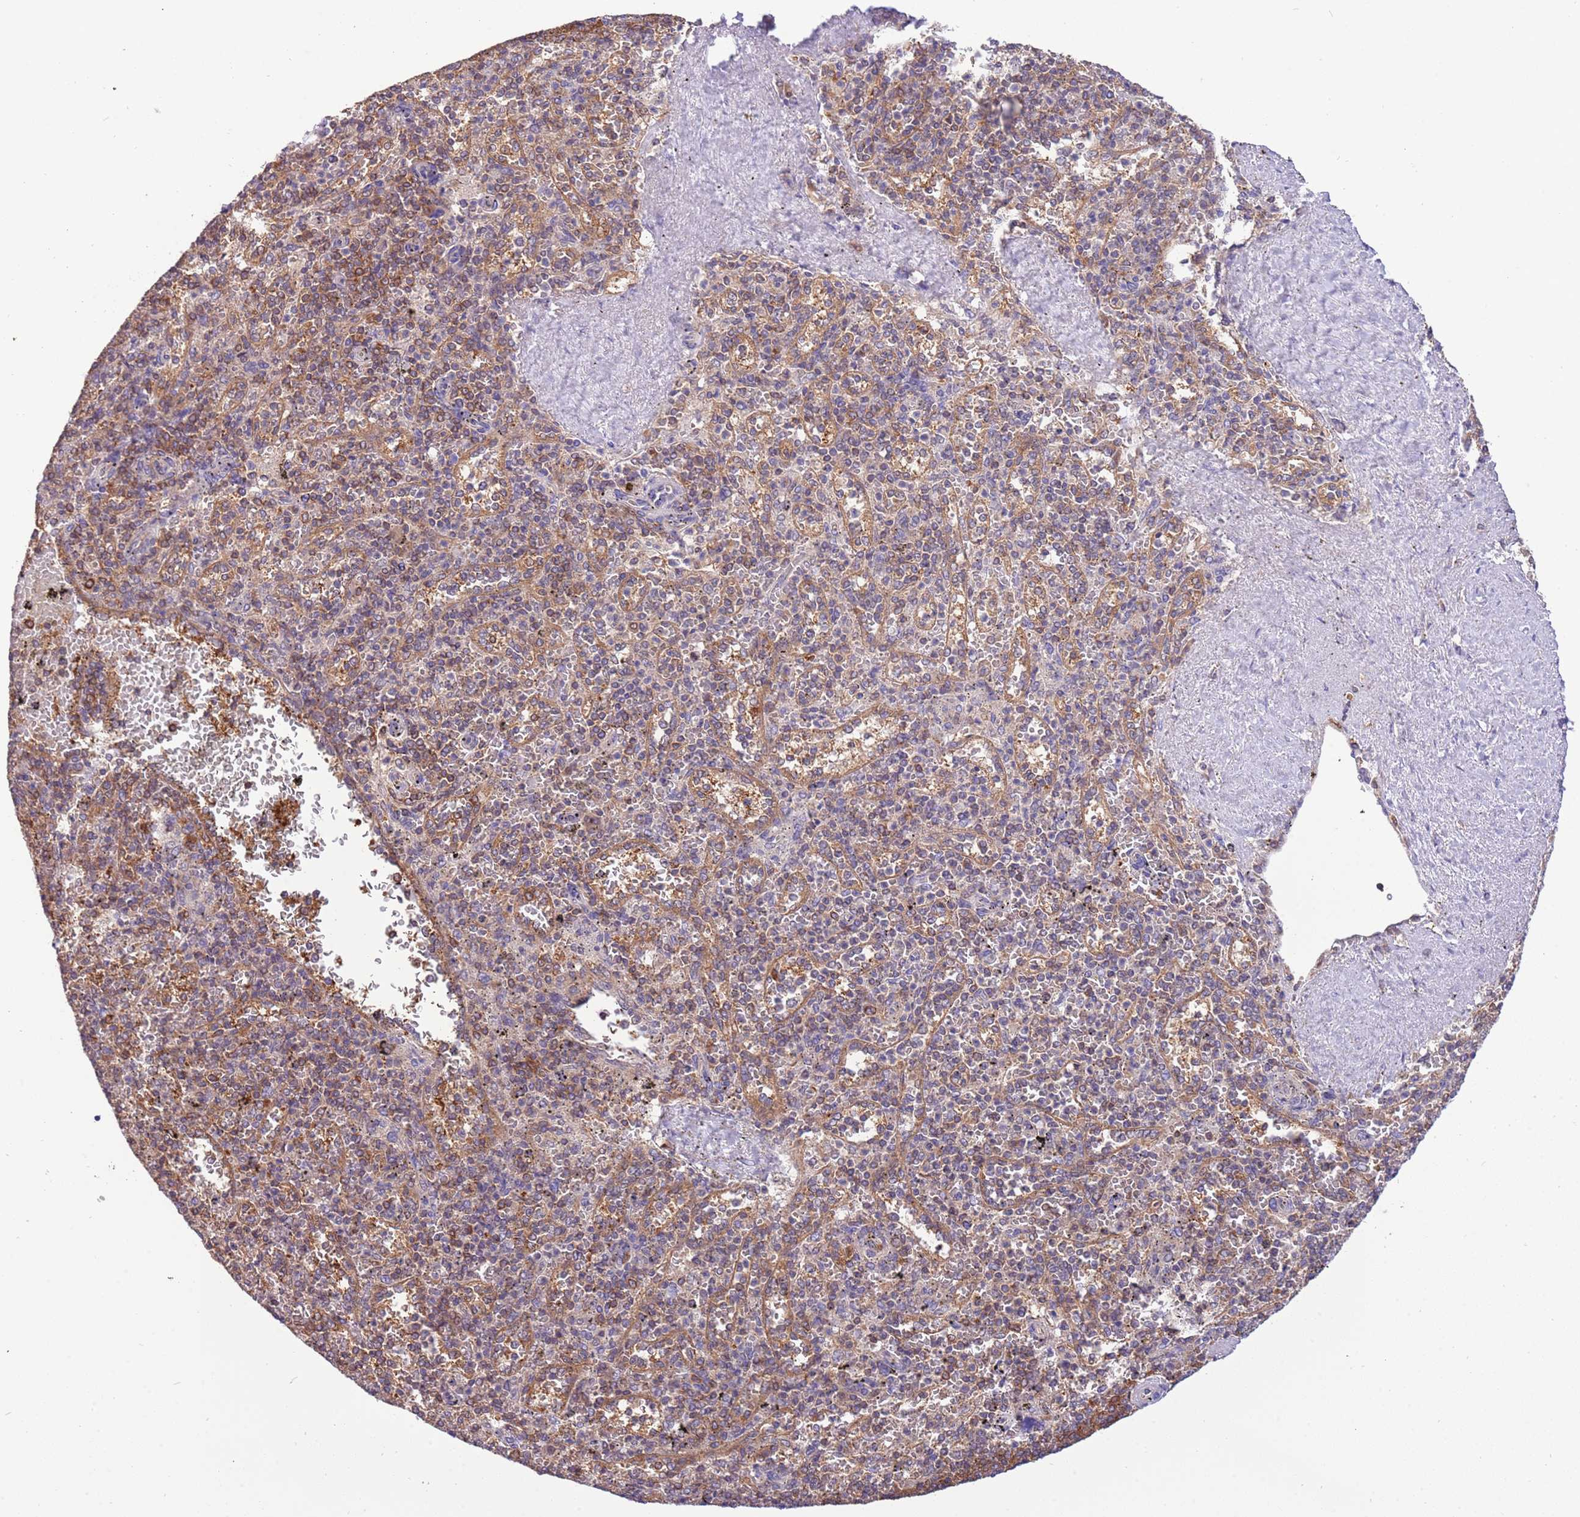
{"staining": {"intensity": "weak", "quantity": "<25%", "location": "cytoplasmic/membranous"}, "tissue": "spleen", "cell_type": "Cells in red pulp", "image_type": "normal", "snomed": [{"axis": "morphology", "description": "Normal tissue, NOS"}, {"axis": "topography", "description": "Spleen"}], "caption": "Immunohistochemical staining of benign human spleen reveals no significant positivity in cells in red pulp.", "gene": "STIP1", "patient": {"sex": "male", "age": 82}}